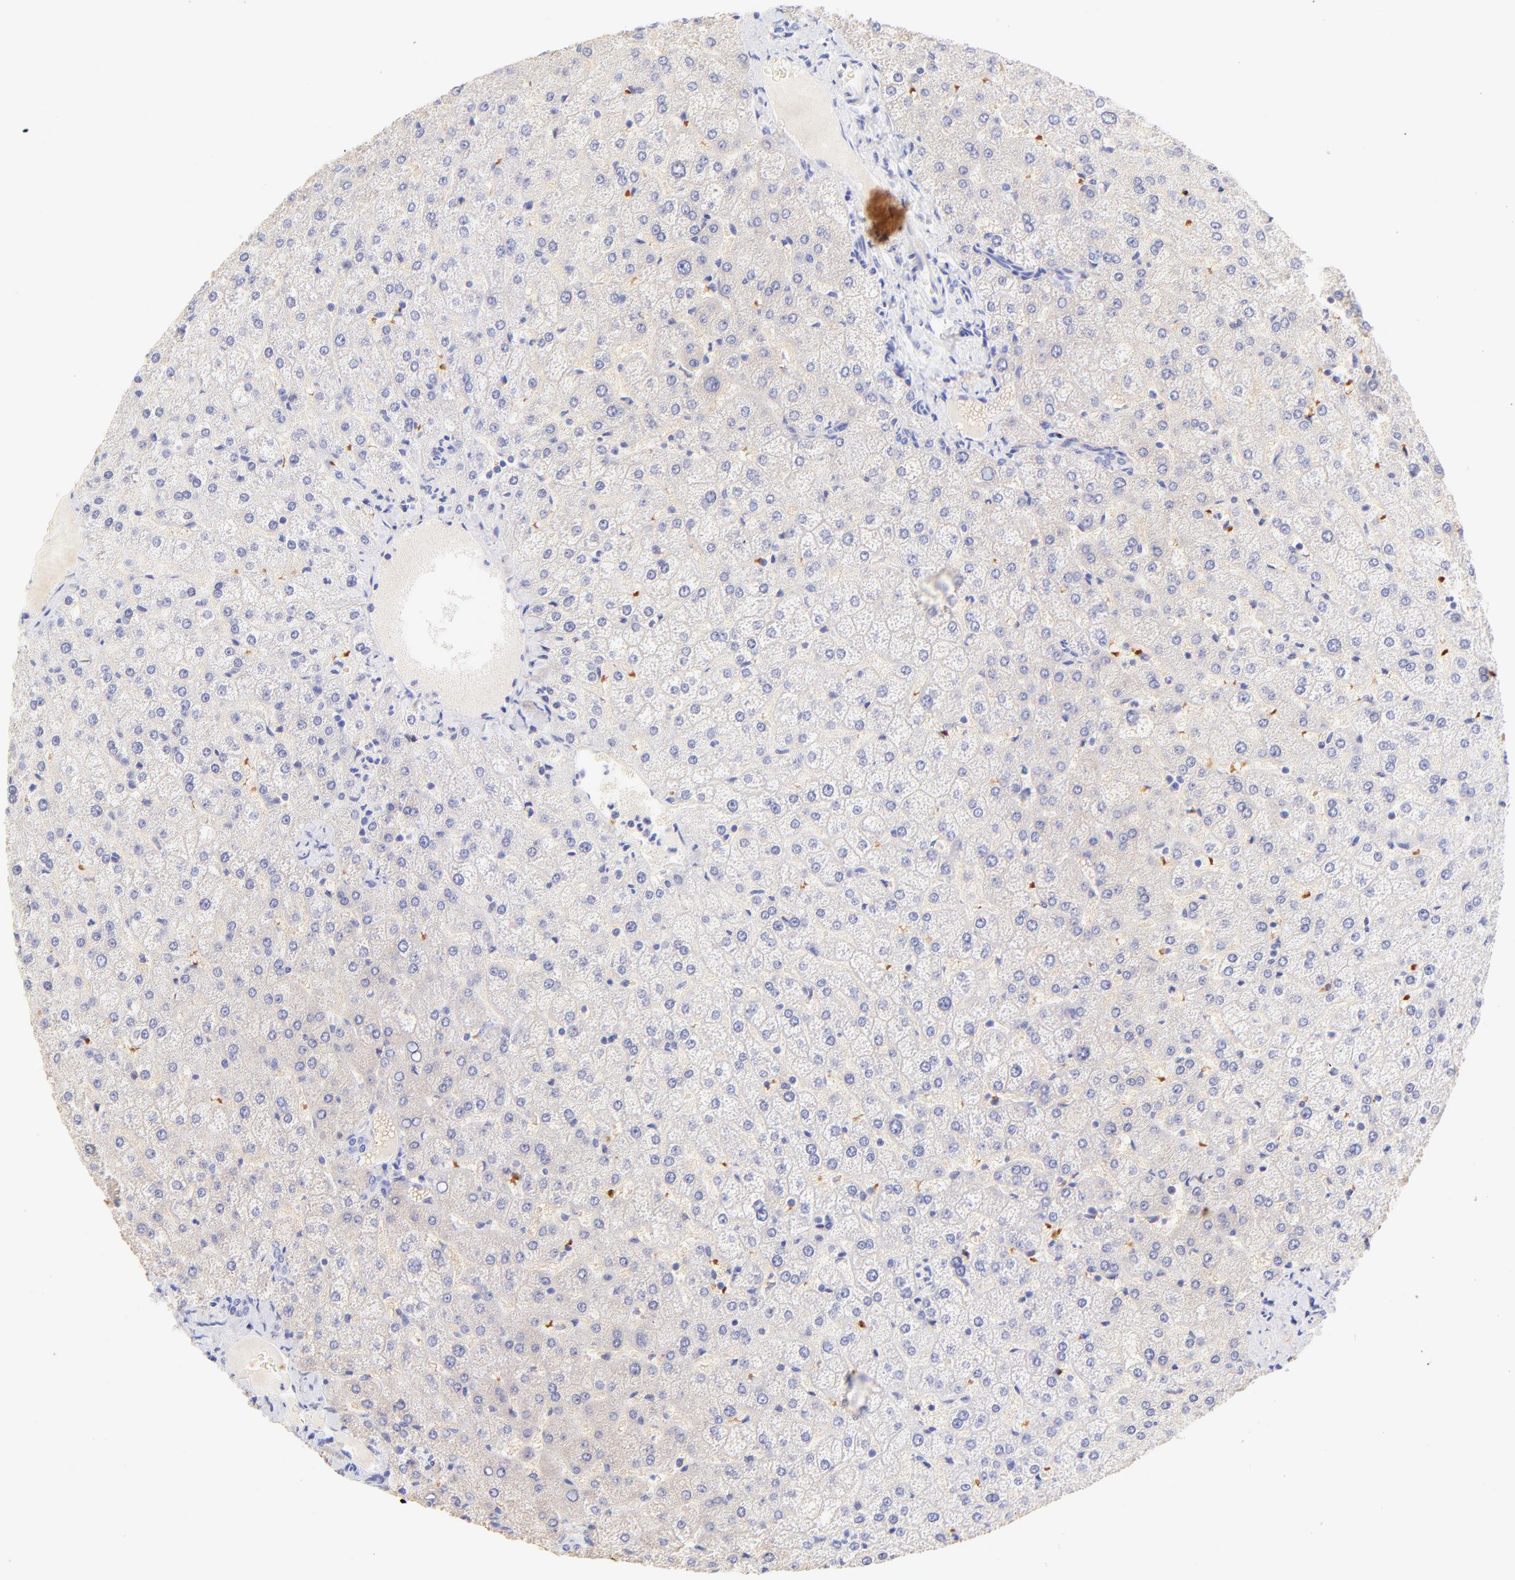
{"staining": {"intensity": "negative", "quantity": "none", "location": "none"}, "tissue": "liver", "cell_type": "Cholangiocytes", "image_type": "normal", "snomed": [{"axis": "morphology", "description": "Normal tissue, NOS"}, {"axis": "topography", "description": "Liver"}], "caption": "Immunohistochemistry micrograph of benign liver: human liver stained with DAB (3,3'-diaminobenzidine) reveals no significant protein positivity in cholangiocytes.", "gene": "FRMPD3", "patient": {"sex": "female", "age": 32}}